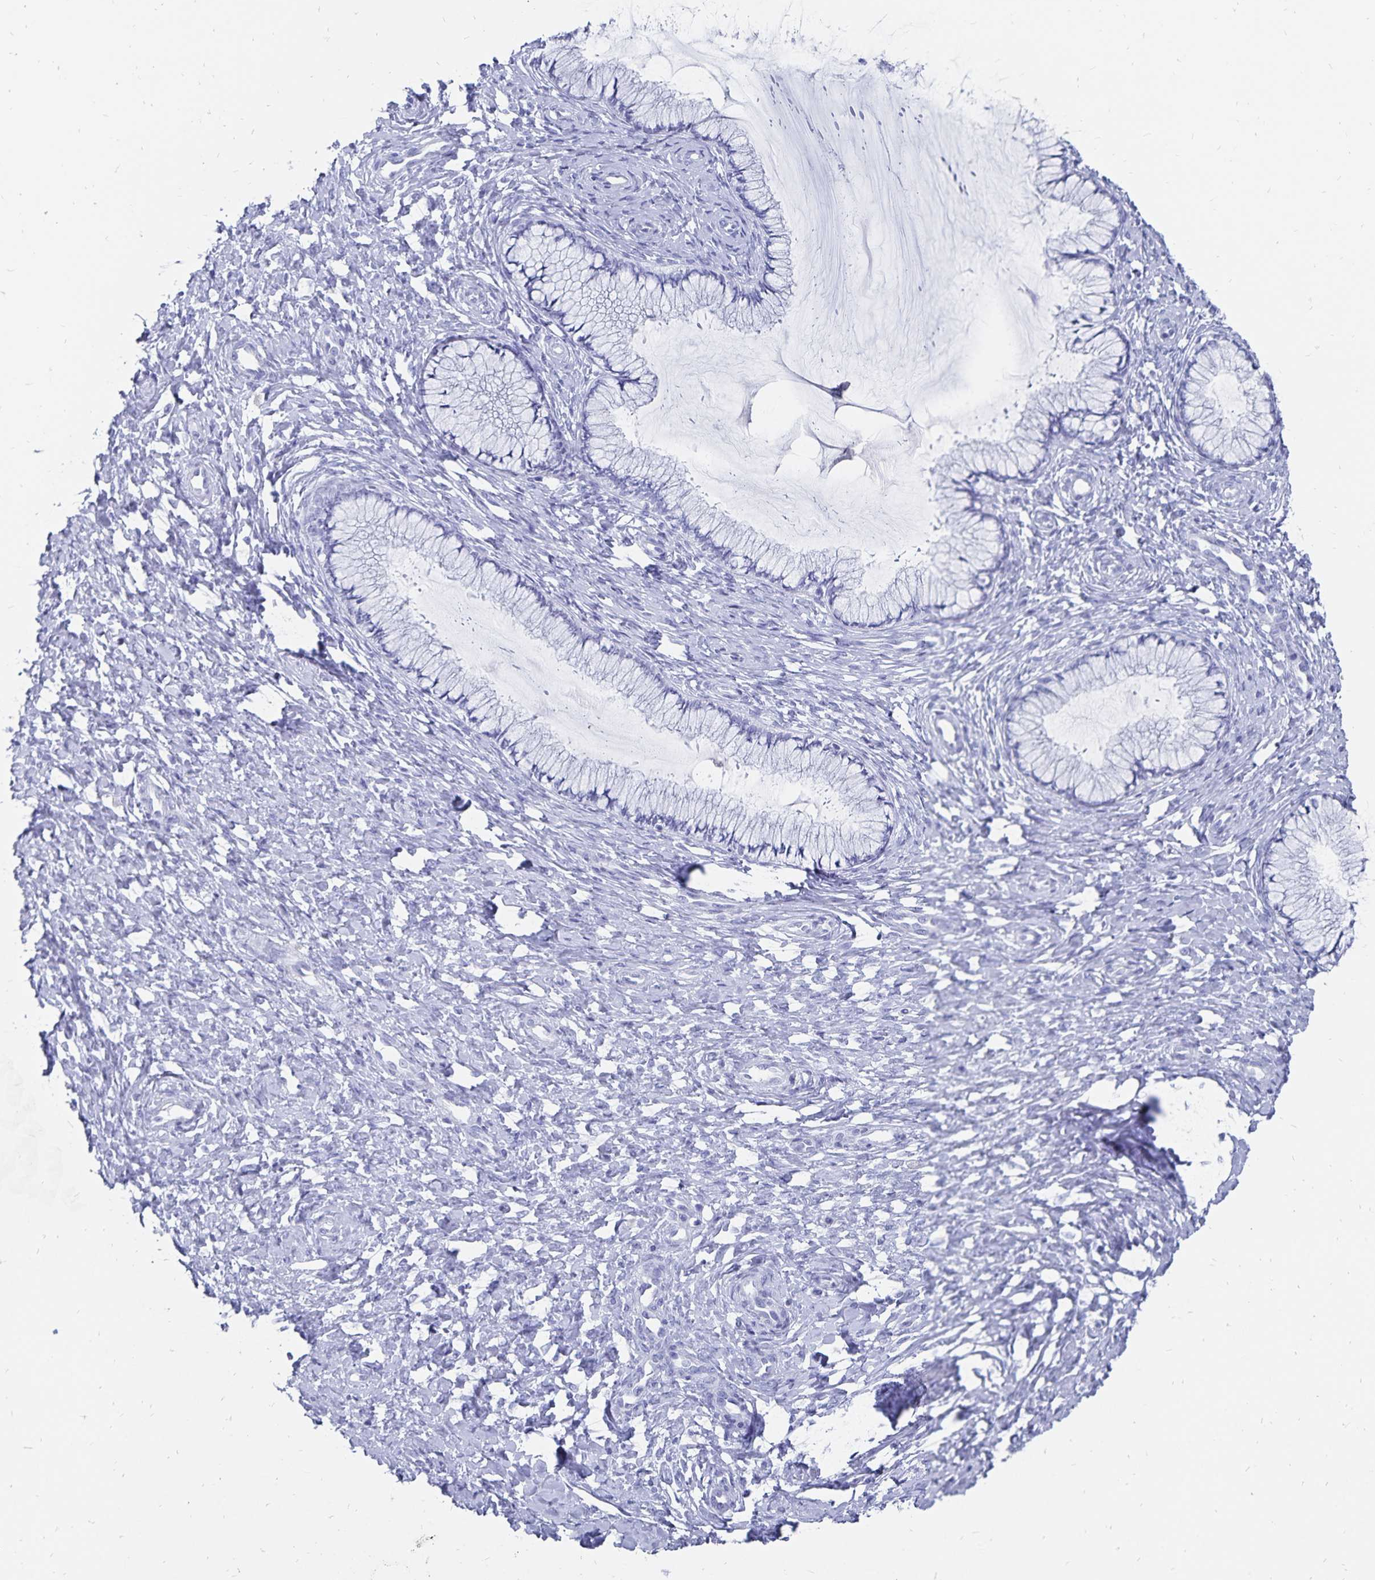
{"staining": {"intensity": "negative", "quantity": "none", "location": "none"}, "tissue": "cervix", "cell_type": "Glandular cells", "image_type": "normal", "snomed": [{"axis": "morphology", "description": "Normal tissue, NOS"}, {"axis": "topography", "description": "Cervix"}], "caption": "Histopathology image shows no protein staining in glandular cells of normal cervix. (Stains: DAB (3,3'-diaminobenzidine) IHC with hematoxylin counter stain, Microscopy: brightfield microscopy at high magnification).", "gene": "ADH1A", "patient": {"sex": "female", "age": 37}}